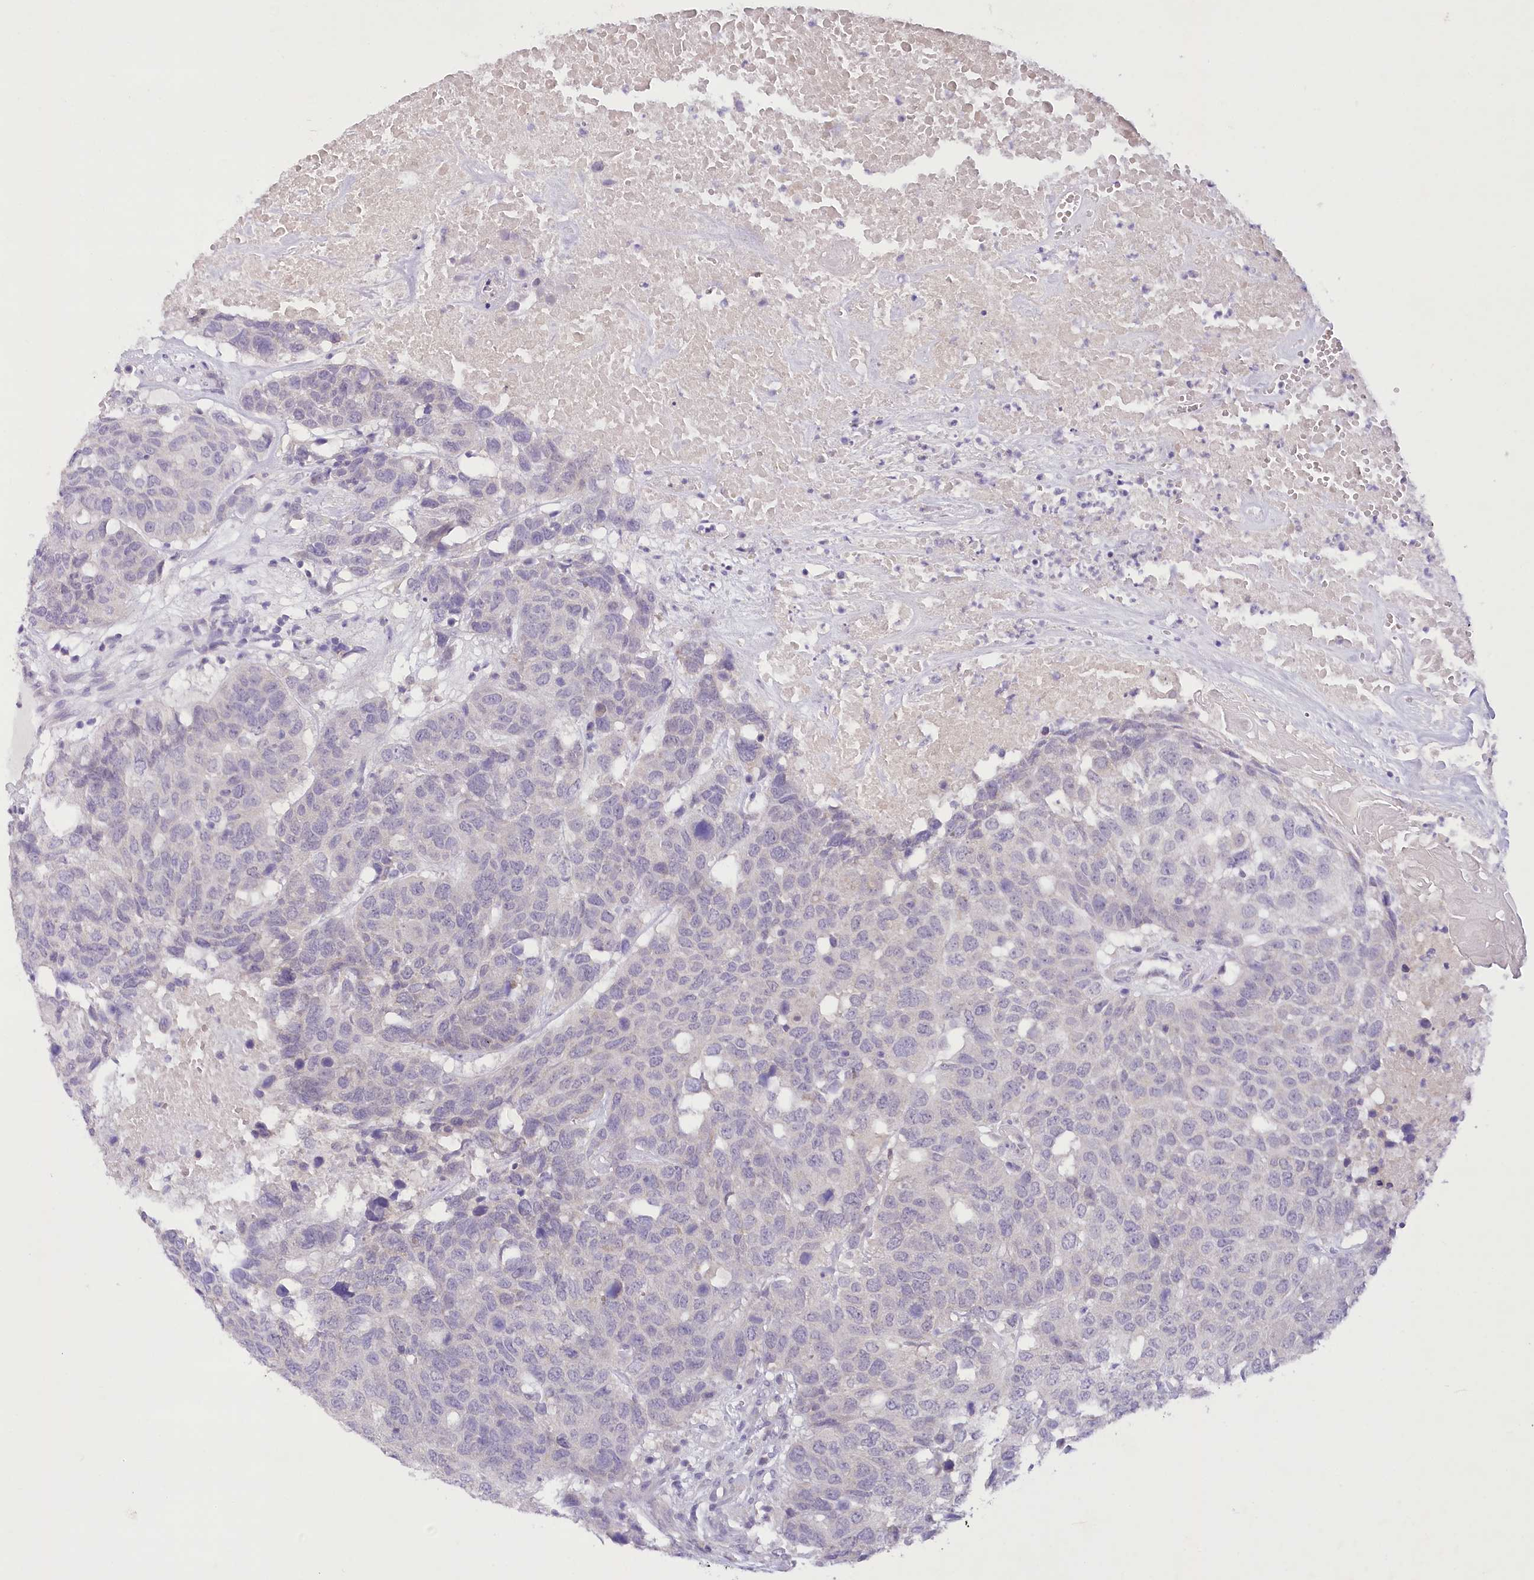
{"staining": {"intensity": "negative", "quantity": "none", "location": "none"}, "tissue": "head and neck cancer", "cell_type": "Tumor cells", "image_type": "cancer", "snomed": [{"axis": "morphology", "description": "Squamous cell carcinoma, NOS"}, {"axis": "topography", "description": "Head-Neck"}], "caption": "DAB immunohistochemical staining of human head and neck cancer (squamous cell carcinoma) exhibits no significant staining in tumor cells.", "gene": "DCUN1D1", "patient": {"sex": "male", "age": 66}}